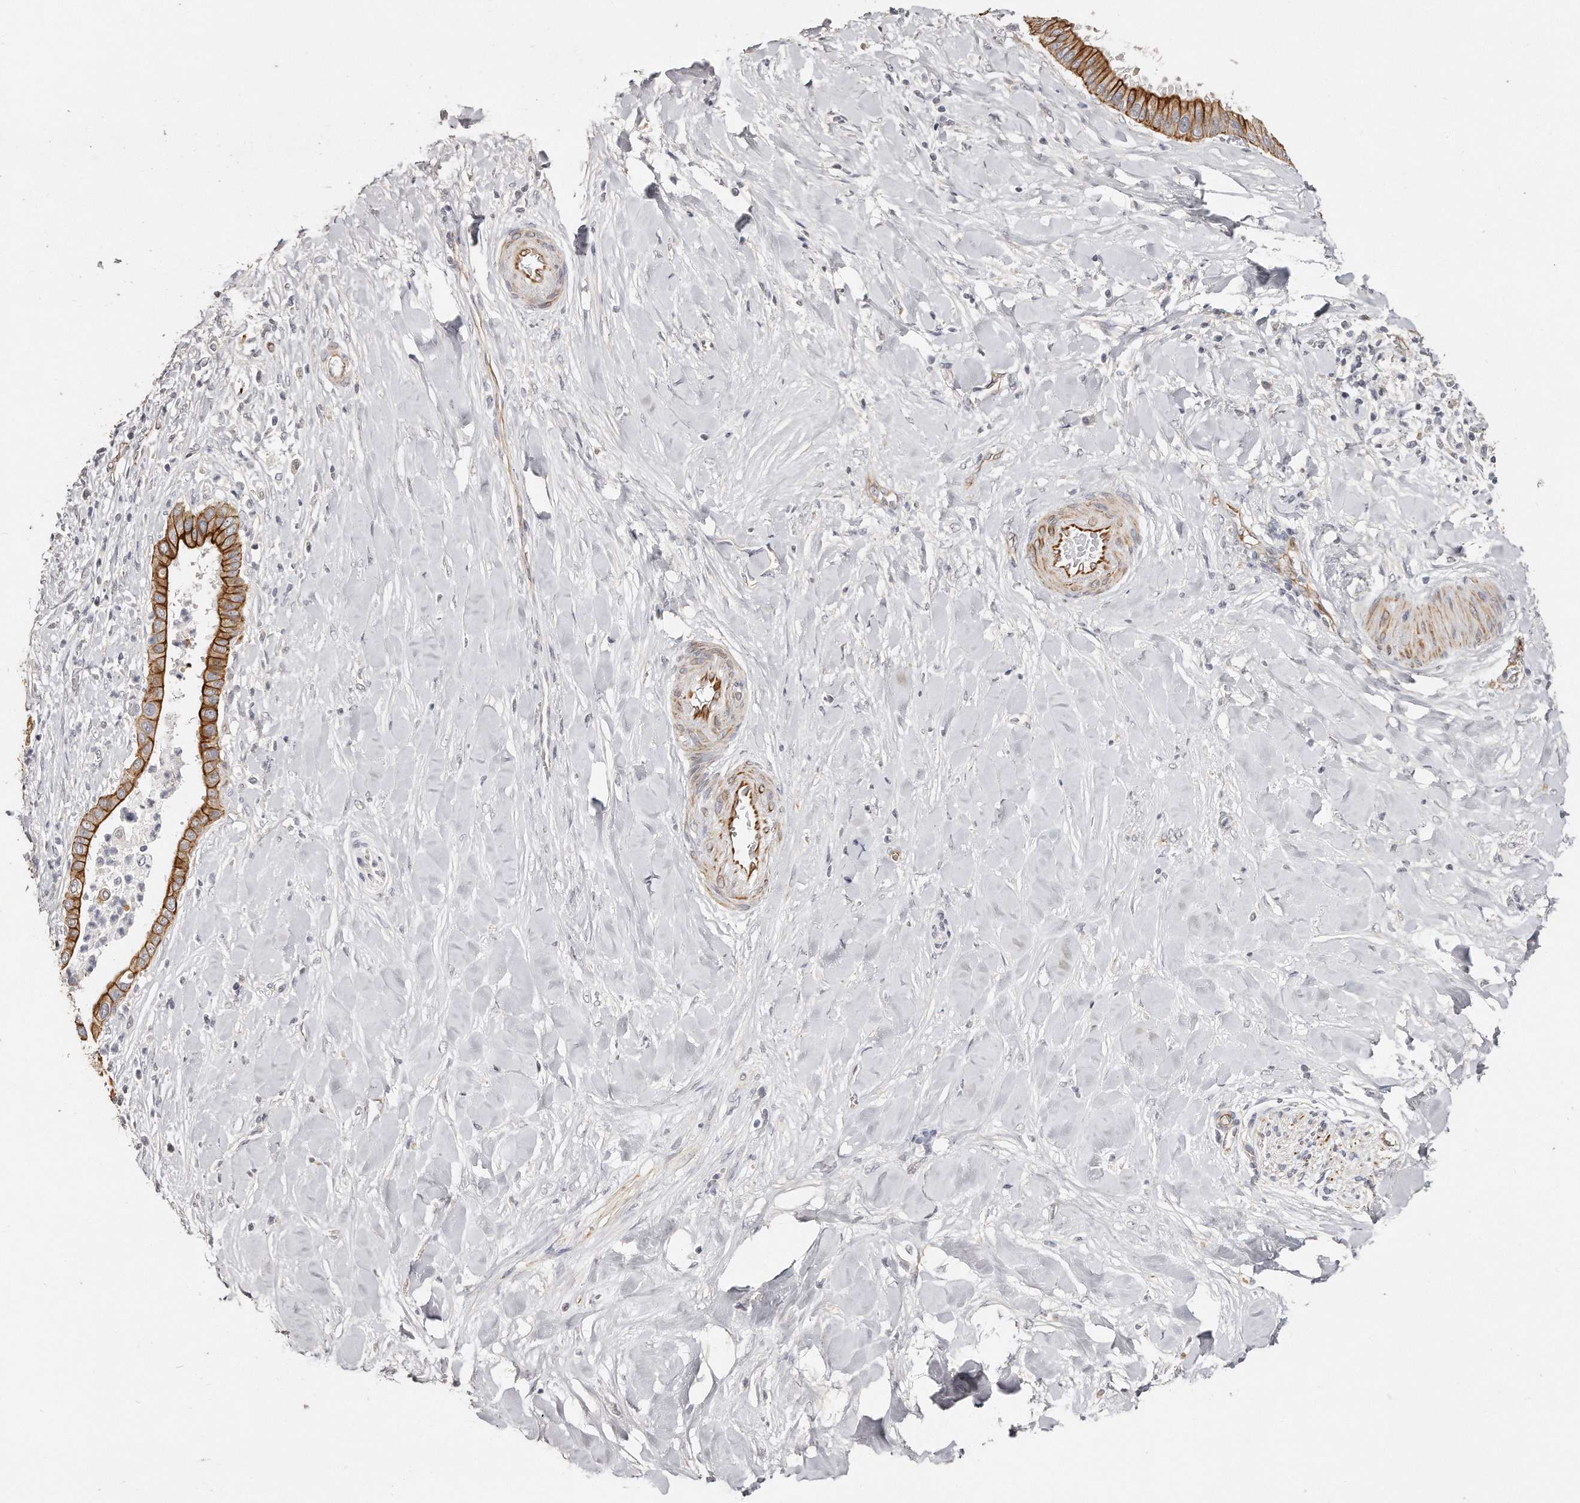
{"staining": {"intensity": "strong", "quantity": ">75%", "location": "cytoplasmic/membranous"}, "tissue": "liver cancer", "cell_type": "Tumor cells", "image_type": "cancer", "snomed": [{"axis": "morphology", "description": "Cholangiocarcinoma"}, {"axis": "topography", "description": "Liver"}], "caption": "Liver cancer tissue demonstrates strong cytoplasmic/membranous positivity in approximately >75% of tumor cells, visualized by immunohistochemistry. The protein is shown in brown color, while the nuclei are stained blue.", "gene": "ZYG11A", "patient": {"sex": "female", "age": 54}}